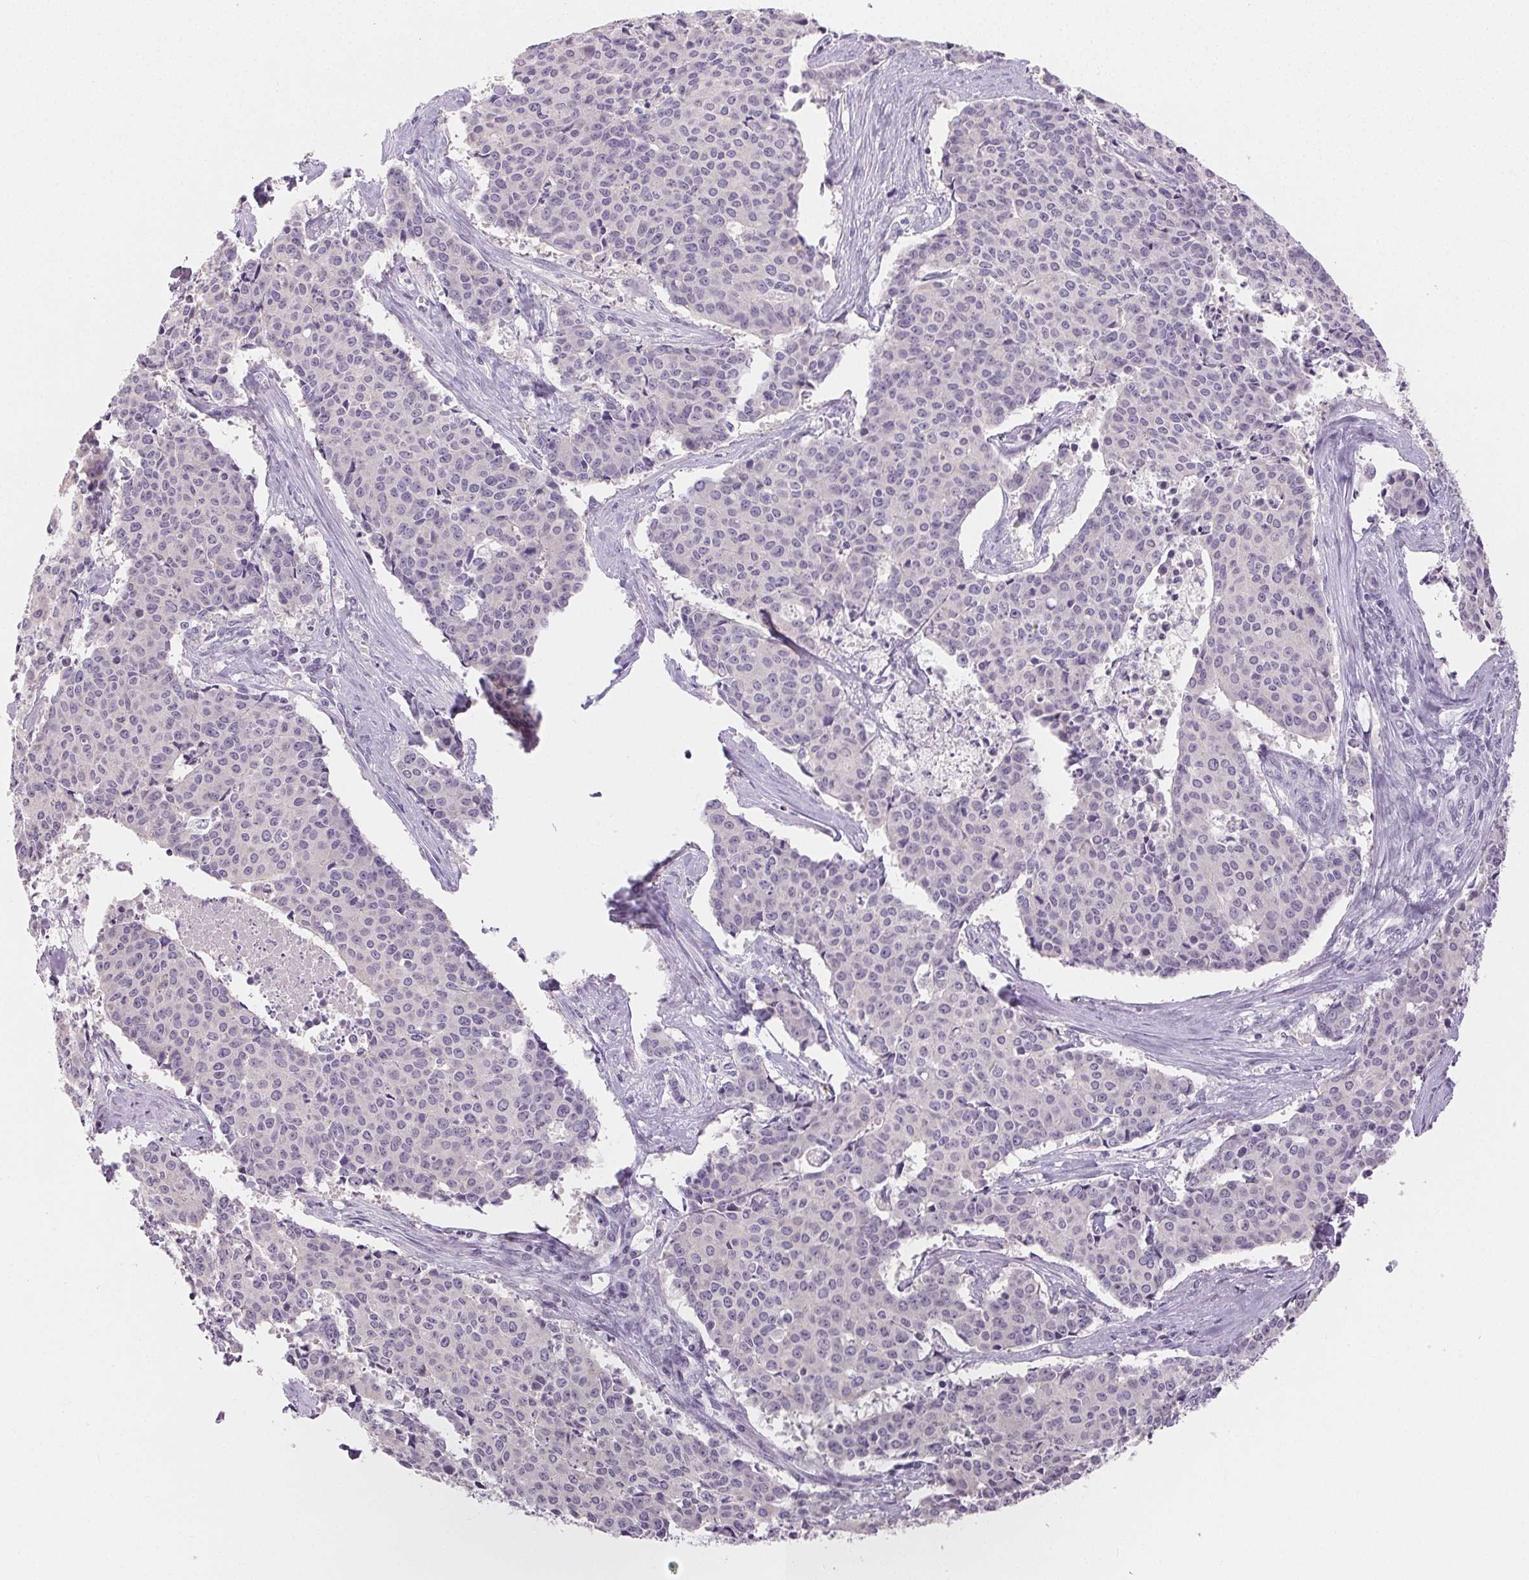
{"staining": {"intensity": "negative", "quantity": "none", "location": "none"}, "tissue": "cervical cancer", "cell_type": "Tumor cells", "image_type": "cancer", "snomed": [{"axis": "morphology", "description": "Squamous cell carcinoma, NOS"}, {"axis": "topography", "description": "Cervix"}], "caption": "Photomicrograph shows no protein positivity in tumor cells of cervical cancer (squamous cell carcinoma) tissue.", "gene": "SFTPD", "patient": {"sex": "female", "age": 28}}